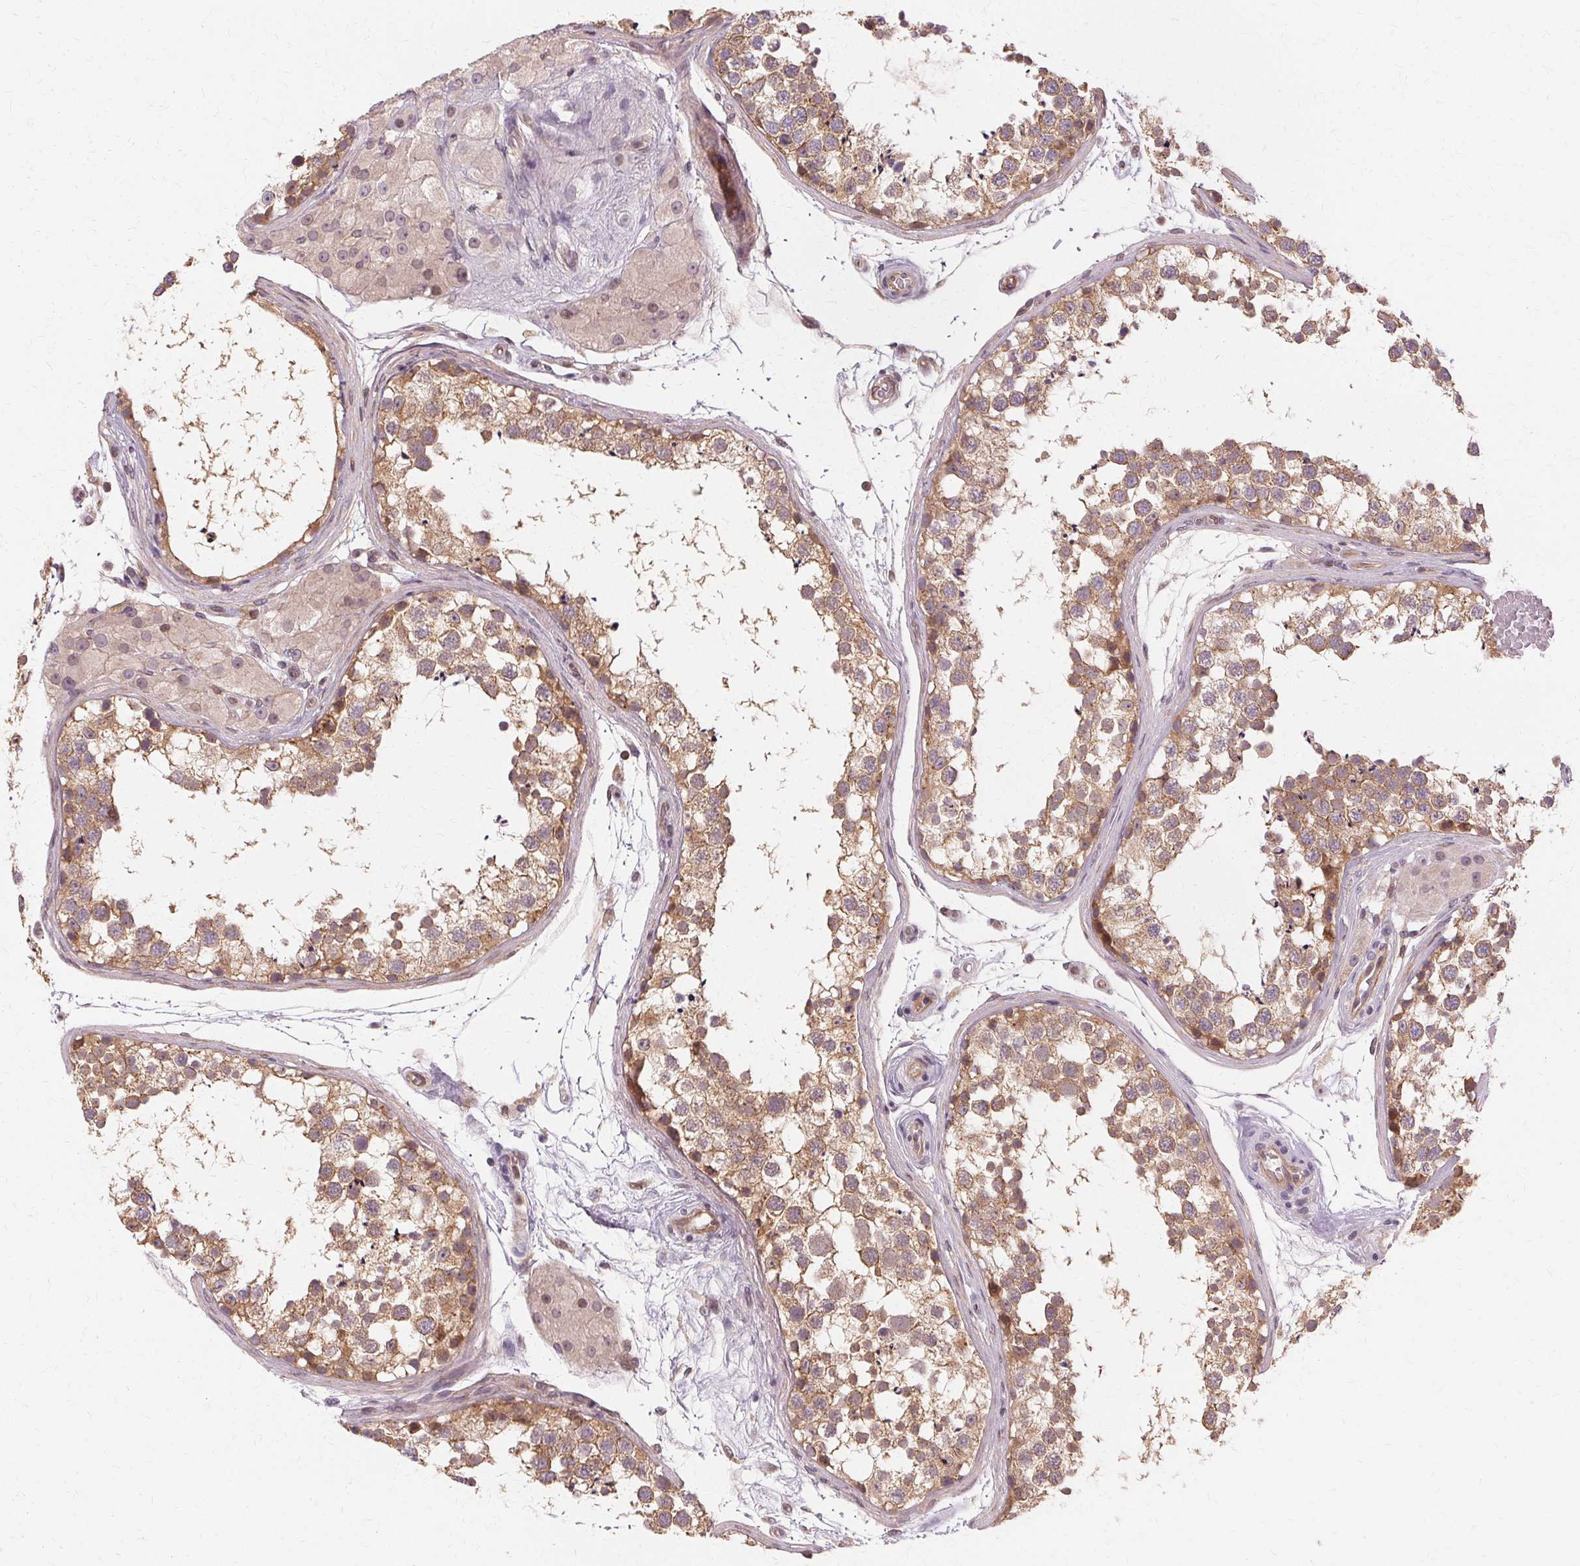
{"staining": {"intensity": "moderate", "quantity": ">75%", "location": "cytoplasmic/membranous"}, "tissue": "testis", "cell_type": "Cells in seminiferous ducts", "image_type": "normal", "snomed": [{"axis": "morphology", "description": "Normal tissue, NOS"}, {"axis": "morphology", "description": "Seminoma, NOS"}, {"axis": "topography", "description": "Testis"}], "caption": "Immunohistochemical staining of unremarkable human testis displays >75% levels of moderate cytoplasmic/membranous protein positivity in about >75% of cells in seminiferous ducts.", "gene": "USP8", "patient": {"sex": "male", "age": 65}}